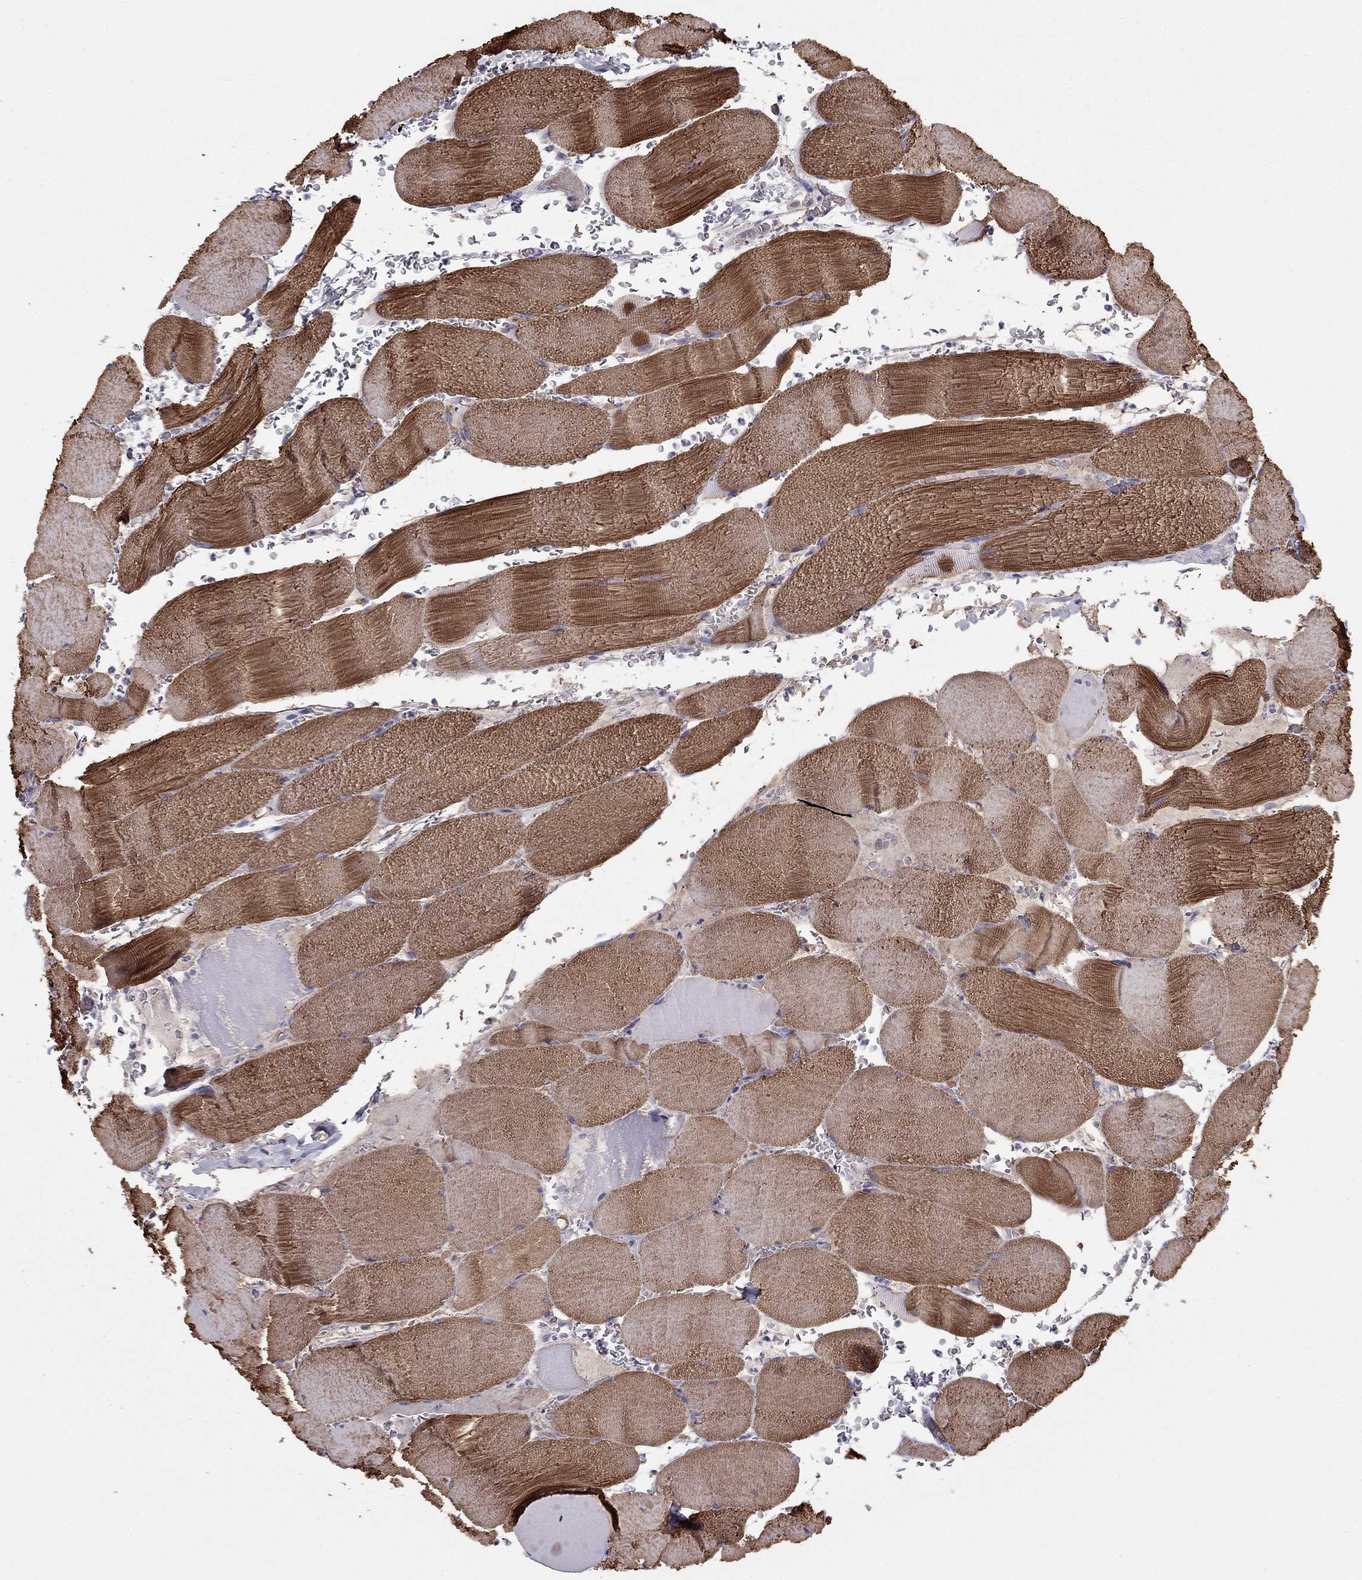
{"staining": {"intensity": "strong", "quantity": "<25%", "location": "cytoplasmic/membranous"}, "tissue": "skeletal muscle", "cell_type": "Myocytes", "image_type": "normal", "snomed": [{"axis": "morphology", "description": "Normal tissue, NOS"}, {"axis": "topography", "description": "Skeletal muscle"}], "caption": "Protein analysis of normal skeletal muscle demonstrates strong cytoplasmic/membranous expression in approximately <25% of myocytes. The staining is performed using DAB brown chromogen to label protein expression. The nuclei are counter-stained blue using hematoxylin.", "gene": "TBC1D21", "patient": {"sex": "male", "age": 56}}